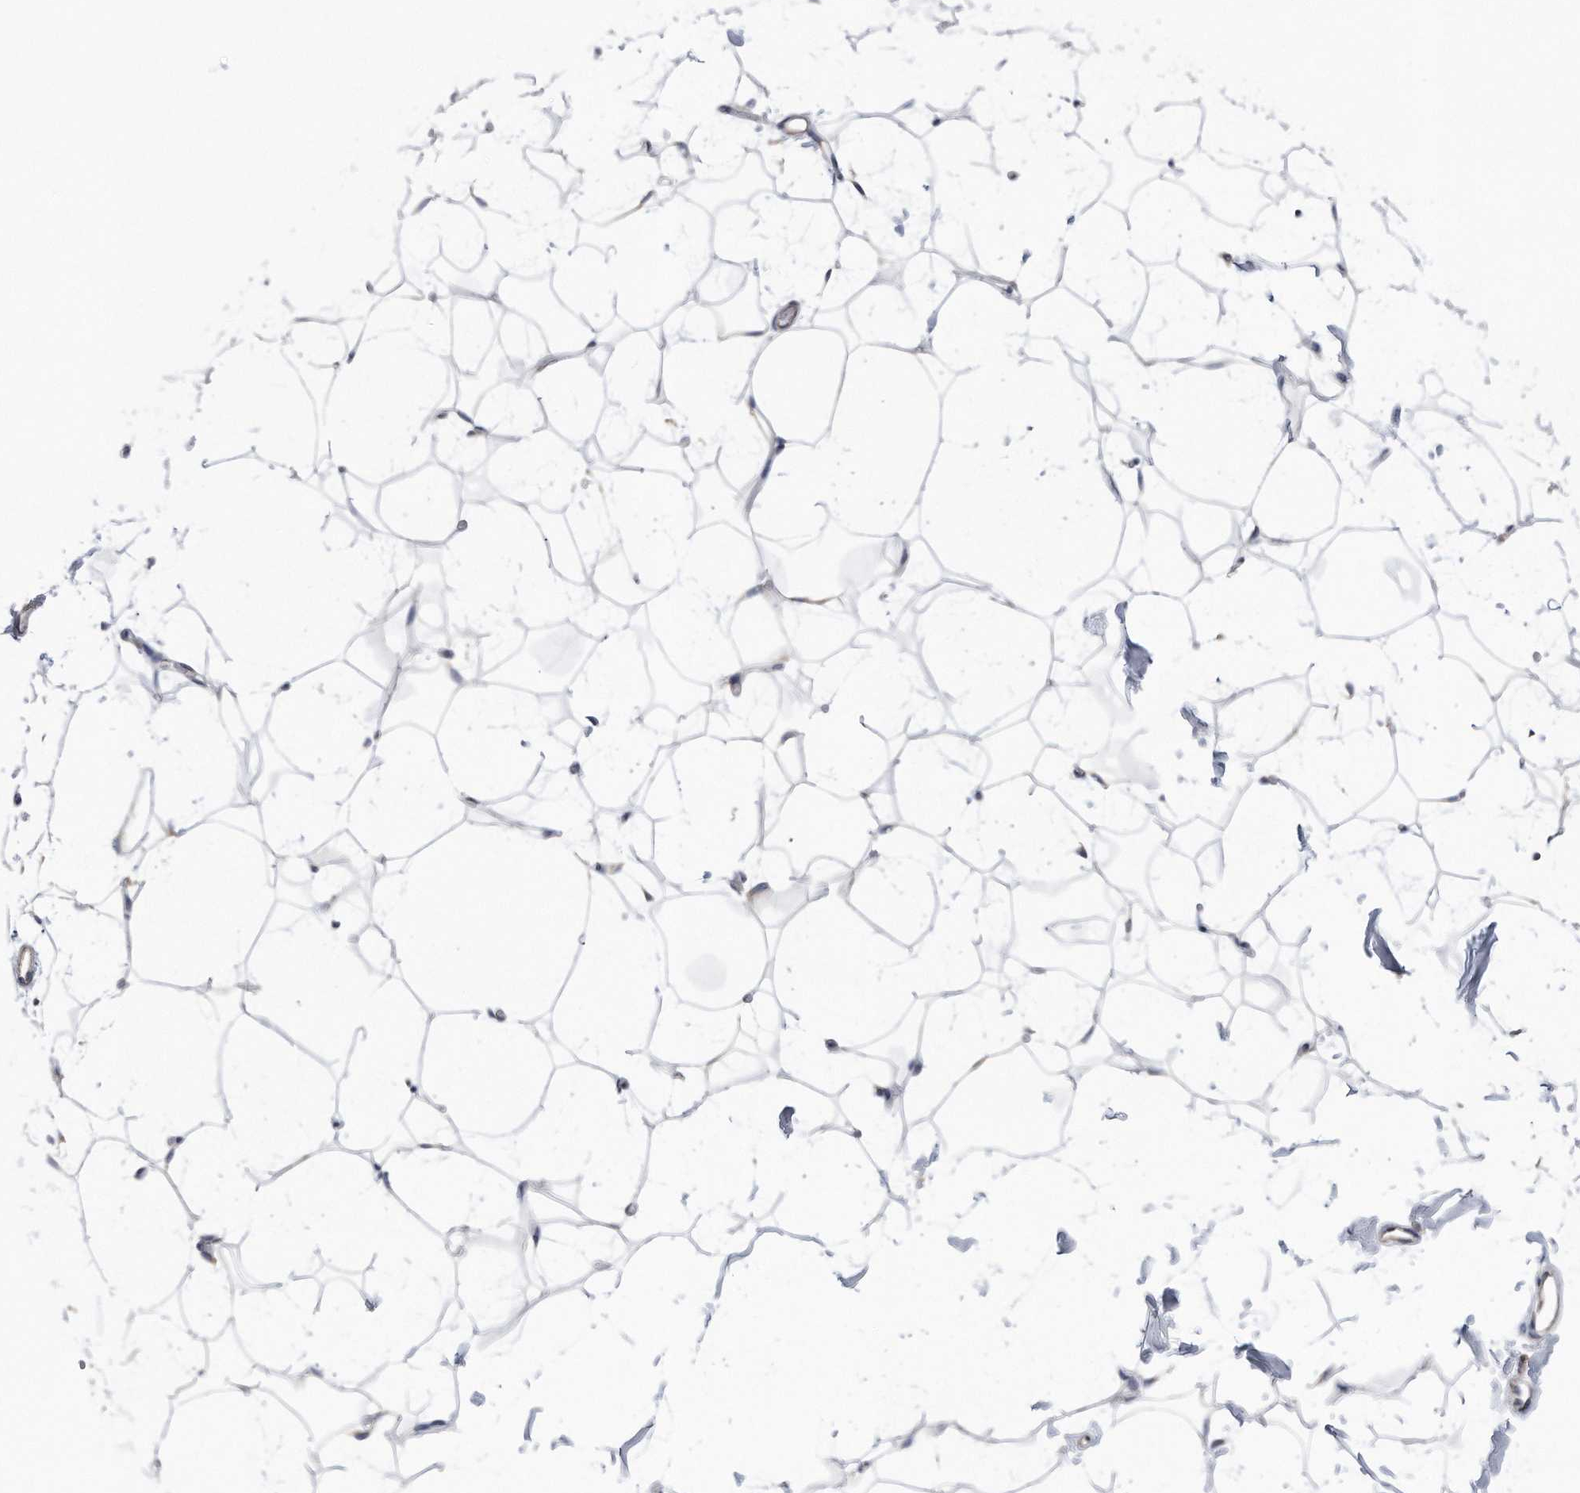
{"staining": {"intensity": "negative", "quantity": "none", "location": "none"}, "tissue": "adipose tissue", "cell_type": "Adipocytes", "image_type": "normal", "snomed": [{"axis": "morphology", "description": "Normal tissue, NOS"}, {"axis": "topography", "description": "Breast"}], "caption": "A photomicrograph of human adipose tissue is negative for staining in adipocytes. (DAB IHC, high magnification).", "gene": "RPL26L1", "patient": {"sex": "female", "age": 23}}